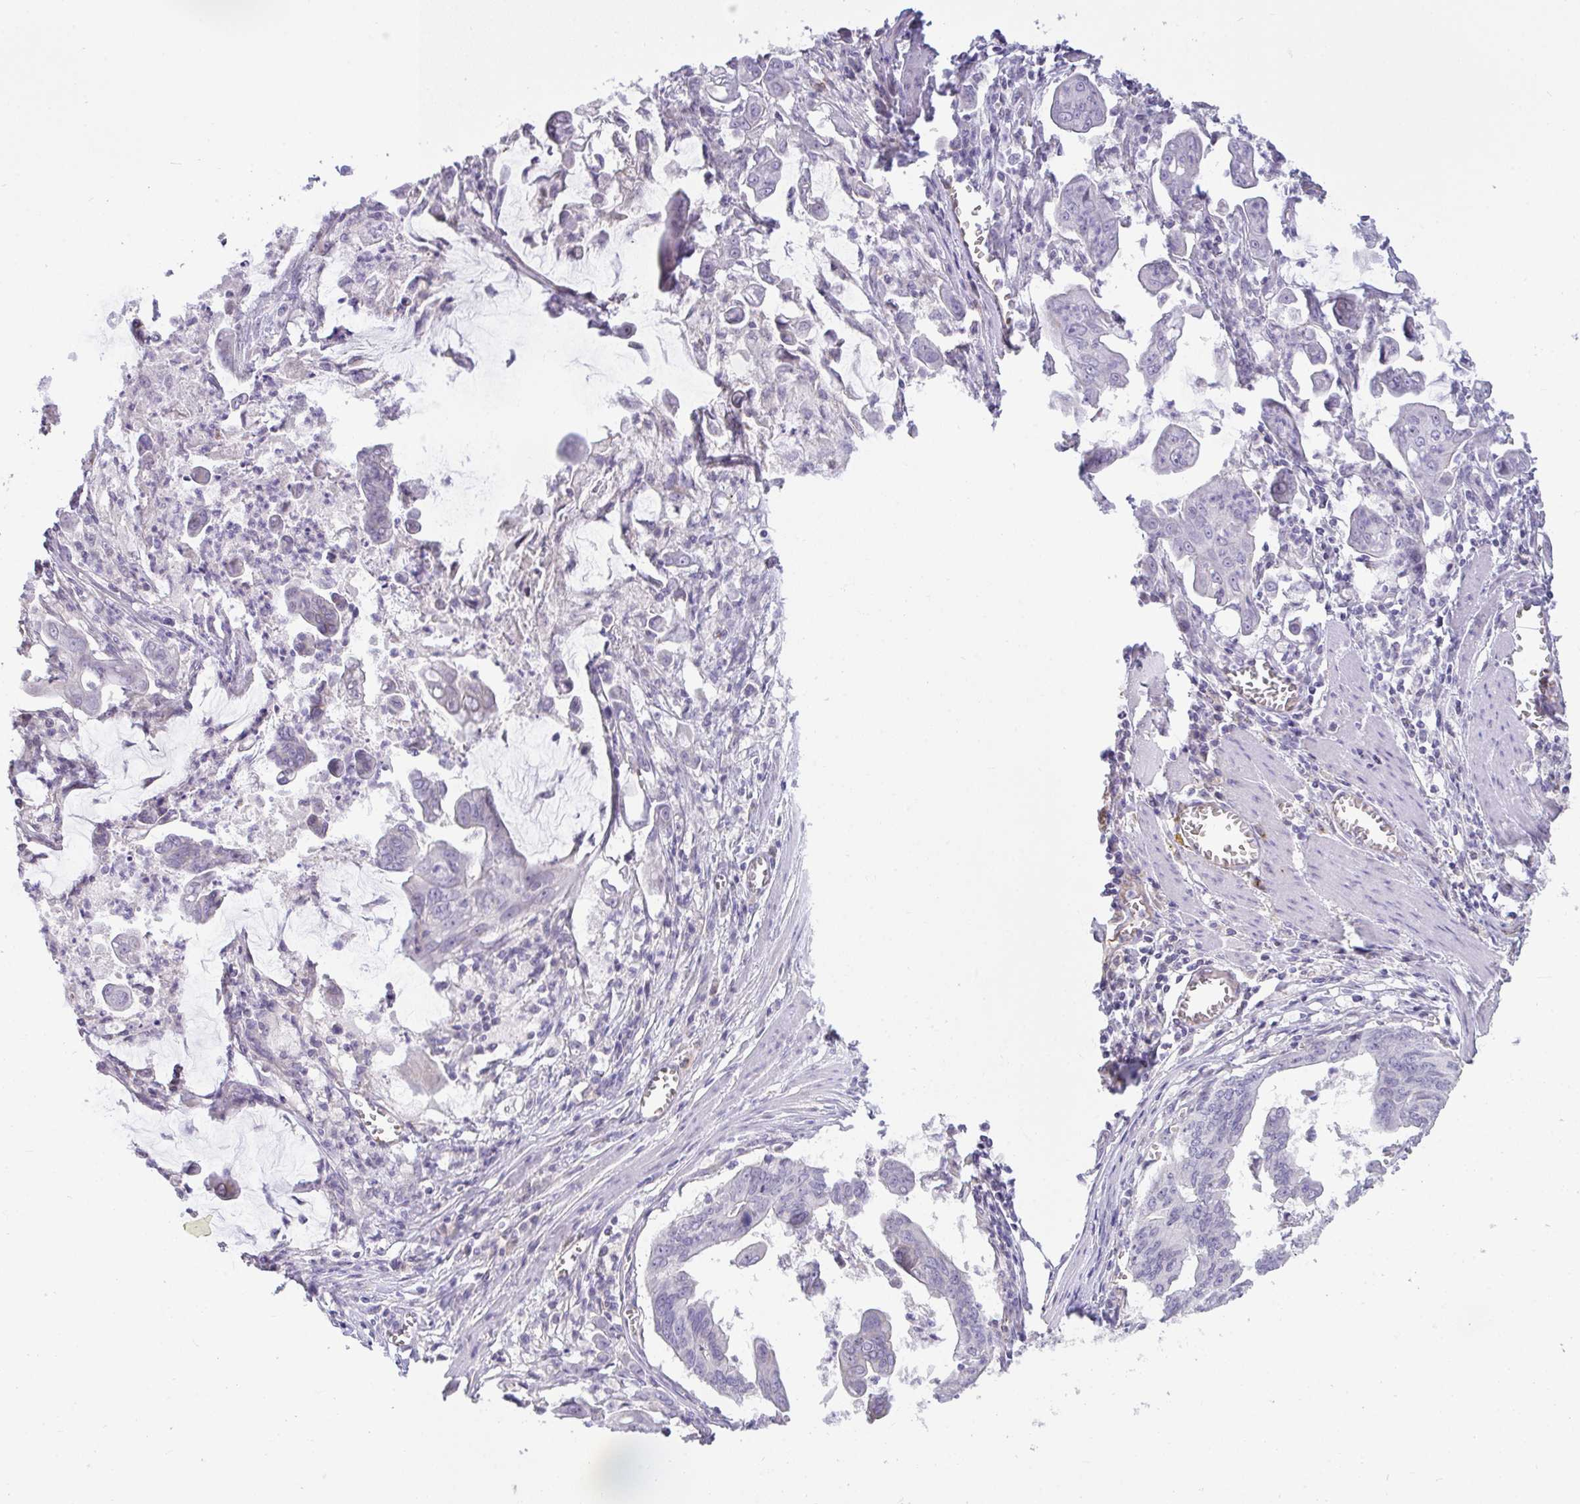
{"staining": {"intensity": "negative", "quantity": "none", "location": "none"}, "tissue": "stomach cancer", "cell_type": "Tumor cells", "image_type": "cancer", "snomed": [{"axis": "morphology", "description": "Adenocarcinoma, NOS"}, {"axis": "topography", "description": "Stomach, upper"}], "caption": "Stomach cancer was stained to show a protein in brown. There is no significant positivity in tumor cells.", "gene": "SEMA6B", "patient": {"sex": "male", "age": 80}}